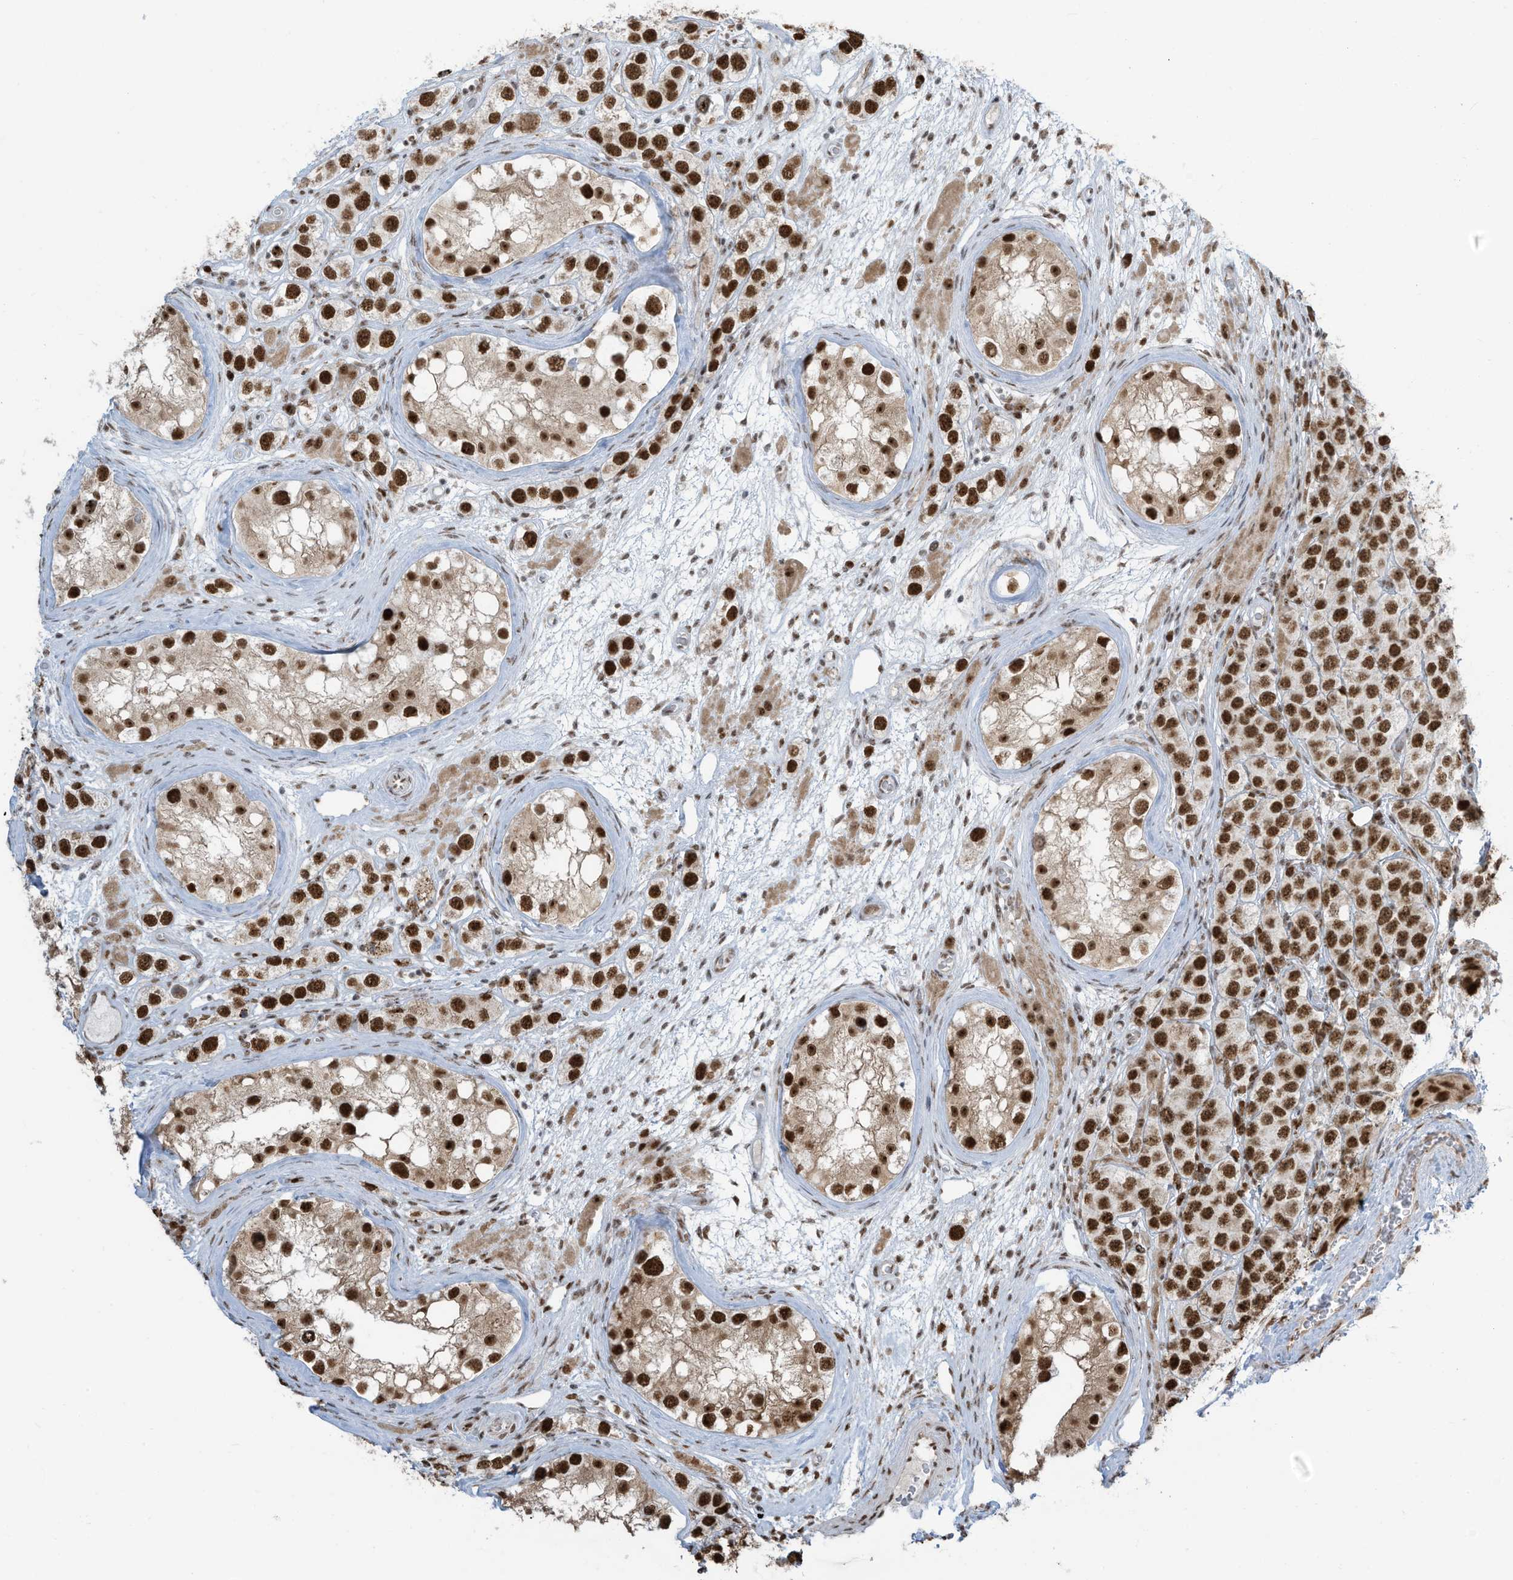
{"staining": {"intensity": "strong", "quantity": ">75%", "location": "nuclear"}, "tissue": "testis cancer", "cell_type": "Tumor cells", "image_type": "cancer", "snomed": [{"axis": "morphology", "description": "Seminoma, NOS"}, {"axis": "topography", "description": "Testis"}], "caption": "Seminoma (testis) stained for a protein reveals strong nuclear positivity in tumor cells.", "gene": "LBH", "patient": {"sex": "male", "age": 28}}